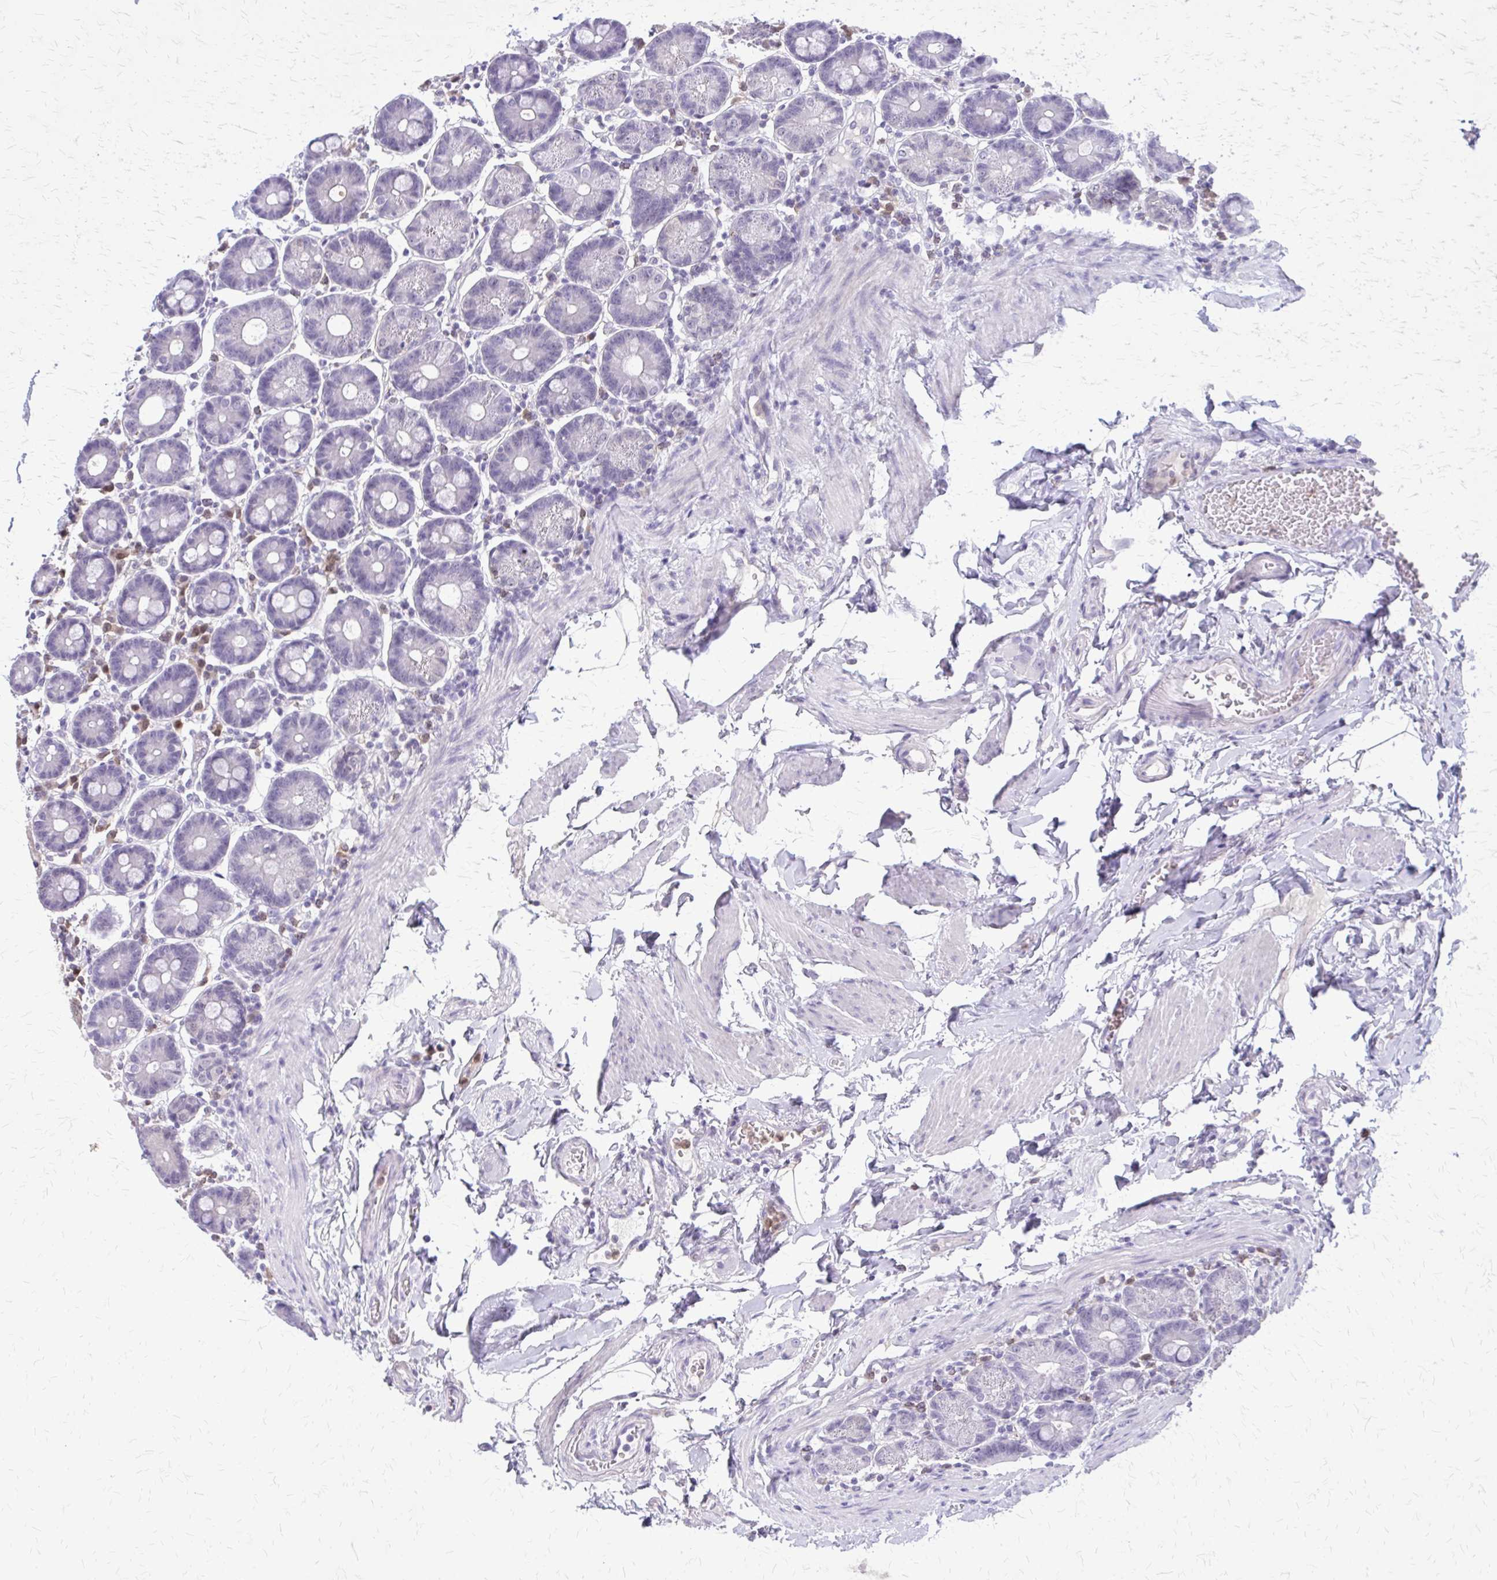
{"staining": {"intensity": "moderate", "quantity": "<25%", "location": "cytoplasmic/membranous"}, "tissue": "duodenum", "cell_type": "Glandular cells", "image_type": "normal", "snomed": [{"axis": "morphology", "description": "Normal tissue, NOS"}, {"axis": "topography", "description": "Pancreas"}, {"axis": "topography", "description": "Duodenum"}], "caption": "Protein staining by immunohistochemistry (IHC) displays moderate cytoplasmic/membranous expression in approximately <25% of glandular cells in unremarkable duodenum.", "gene": "GLRX", "patient": {"sex": "male", "age": 59}}